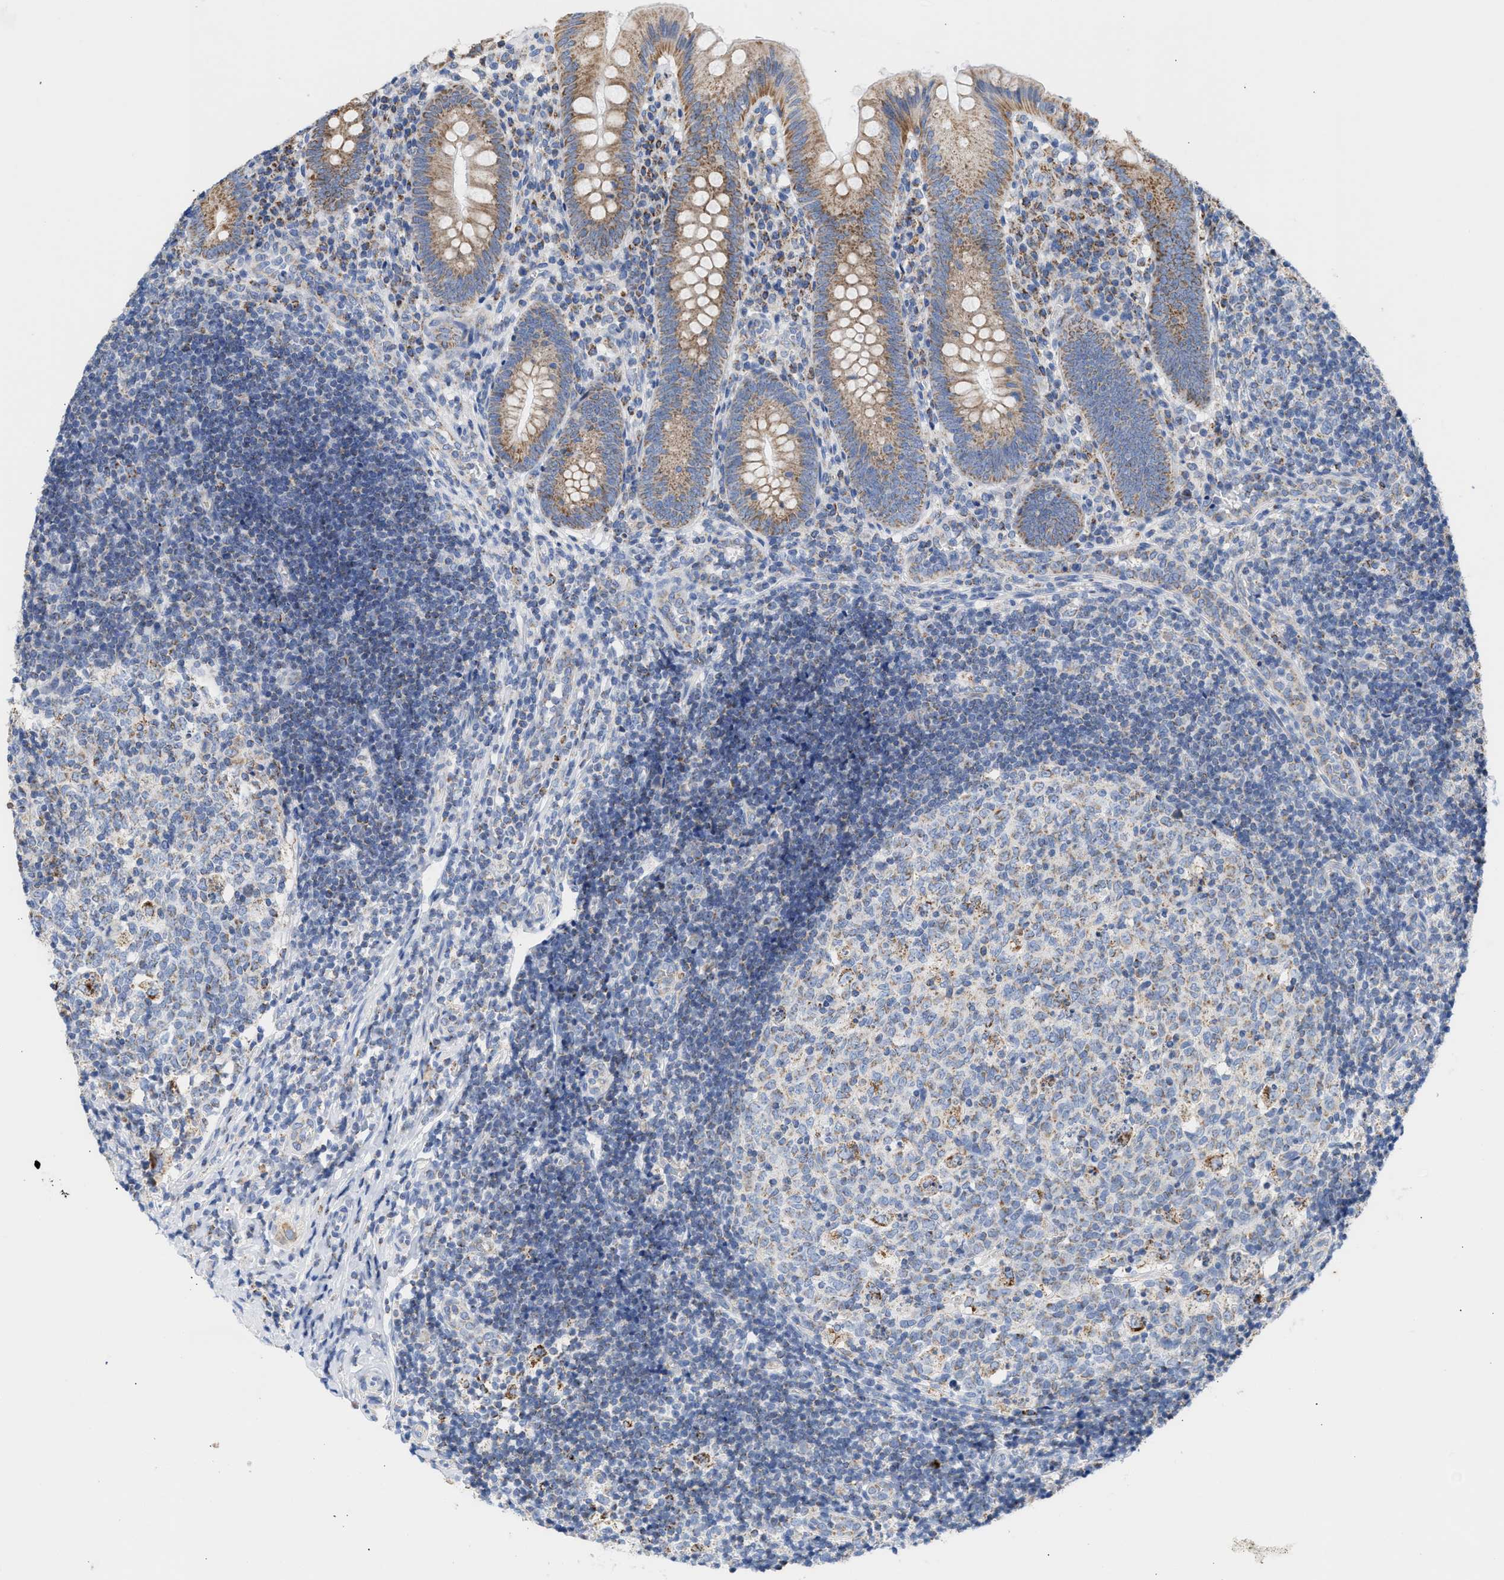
{"staining": {"intensity": "moderate", "quantity": ">75%", "location": "cytoplasmic/membranous"}, "tissue": "appendix", "cell_type": "Glandular cells", "image_type": "normal", "snomed": [{"axis": "morphology", "description": "Normal tissue, NOS"}, {"axis": "topography", "description": "Appendix"}], "caption": "Protein staining by immunohistochemistry reveals moderate cytoplasmic/membranous staining in approximately >75% of glandular cells in normal appendix. Using DAB (brown) and hematoxylin (blue) stains, captured at high magnification using brightfield microscopy.", "gene": "ACOT13", "patient": {"sex": "male", "age": 8}}